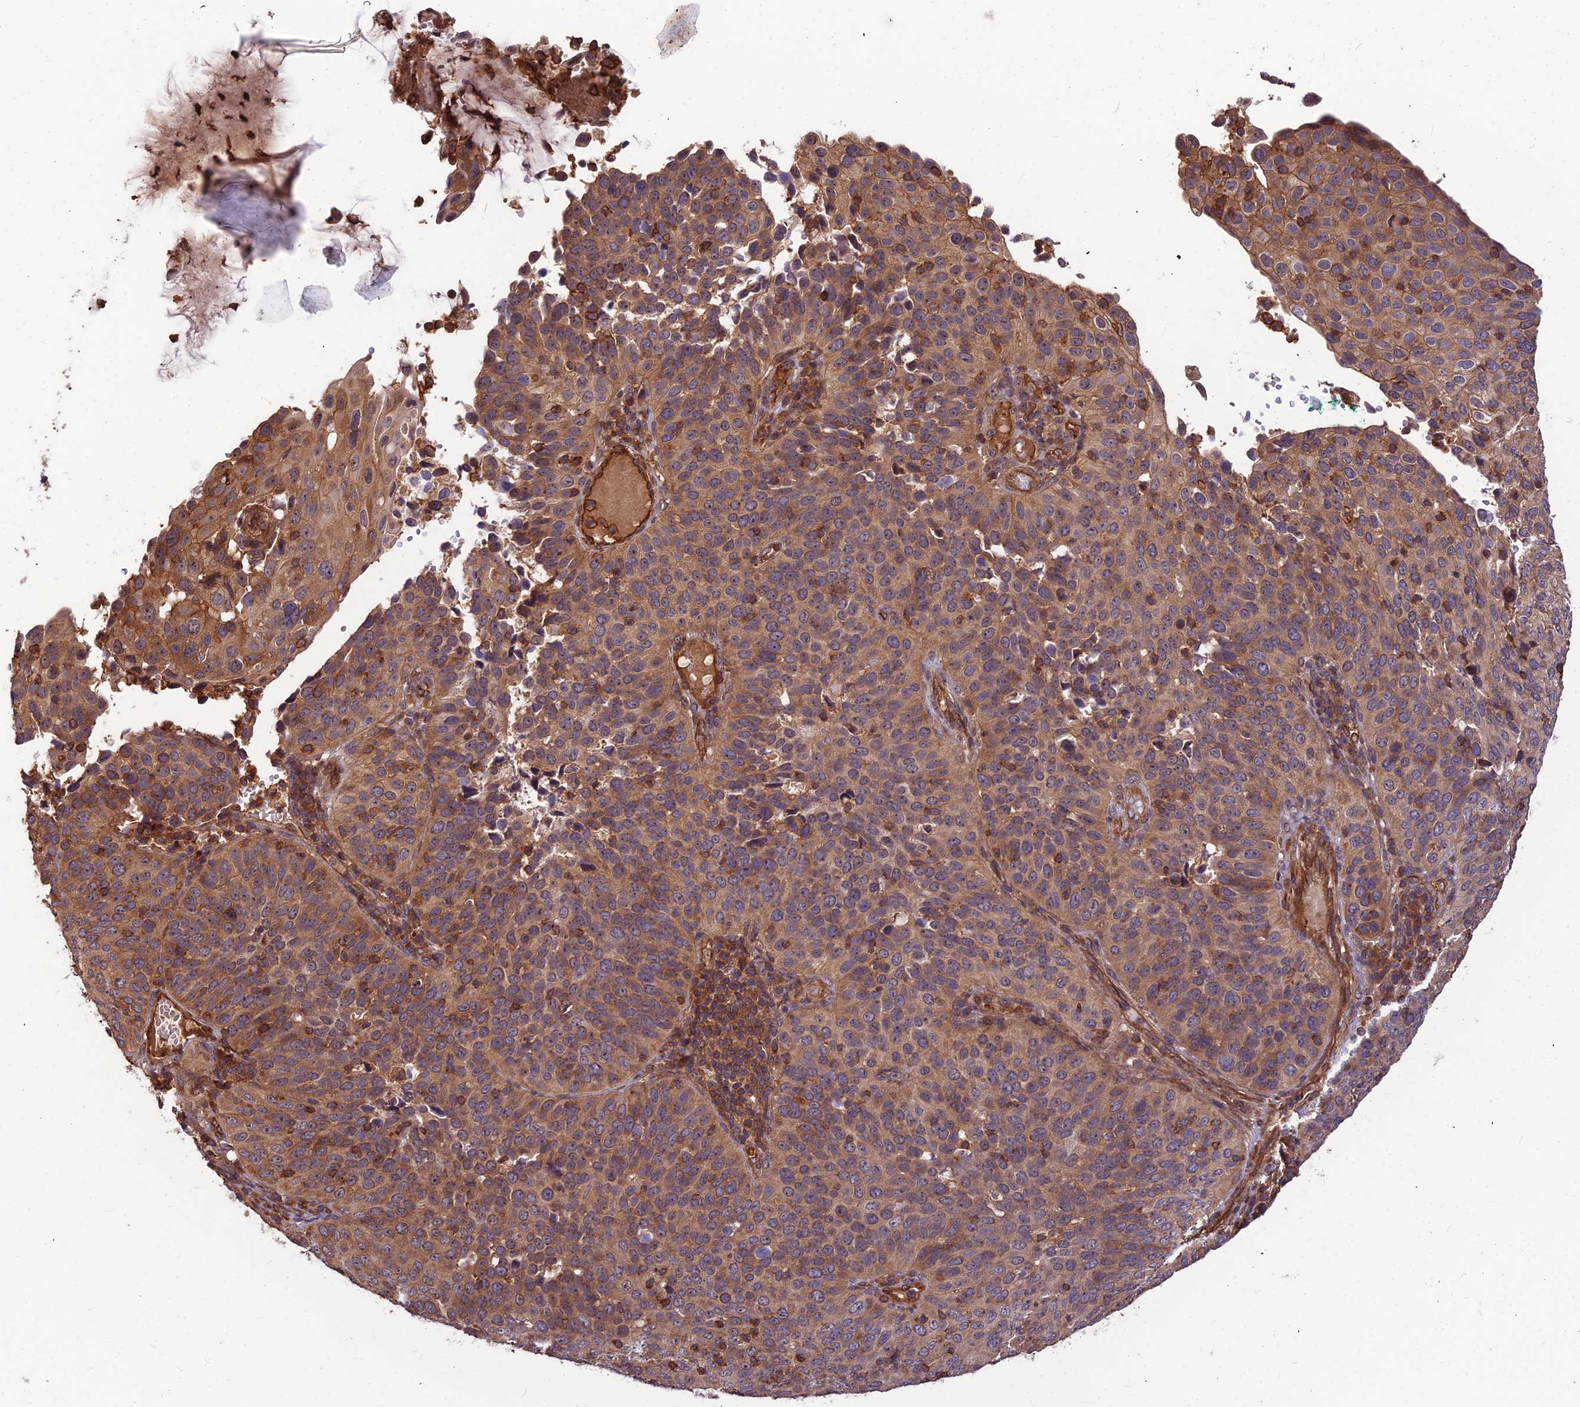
{"staining": {"intensity": "moderate", "quantity": "25%-75%", "location": "cytoplasmic/membranous"}, "tissue": "cervical cancer", "cell_type": "Tumor cells", "image_type": "cancer", "snomed": [{"axis": "morphology", "description": "Squamous cell carcinoma, NOS"}, {"axis": "topography", "description": "Cervix"}], "caption": "Protein staining by immunohistochemistry (IHC) displays moderate cytoplasmic/membranous staining in approximately 25%-75% of tumor cells in cervical squamous cell carcinoma. (brown staining indicates protein expression, while blue staining denotes nuclei).", "gene": "ZNF467", "patient": {"sex": "female", "age": 36}}